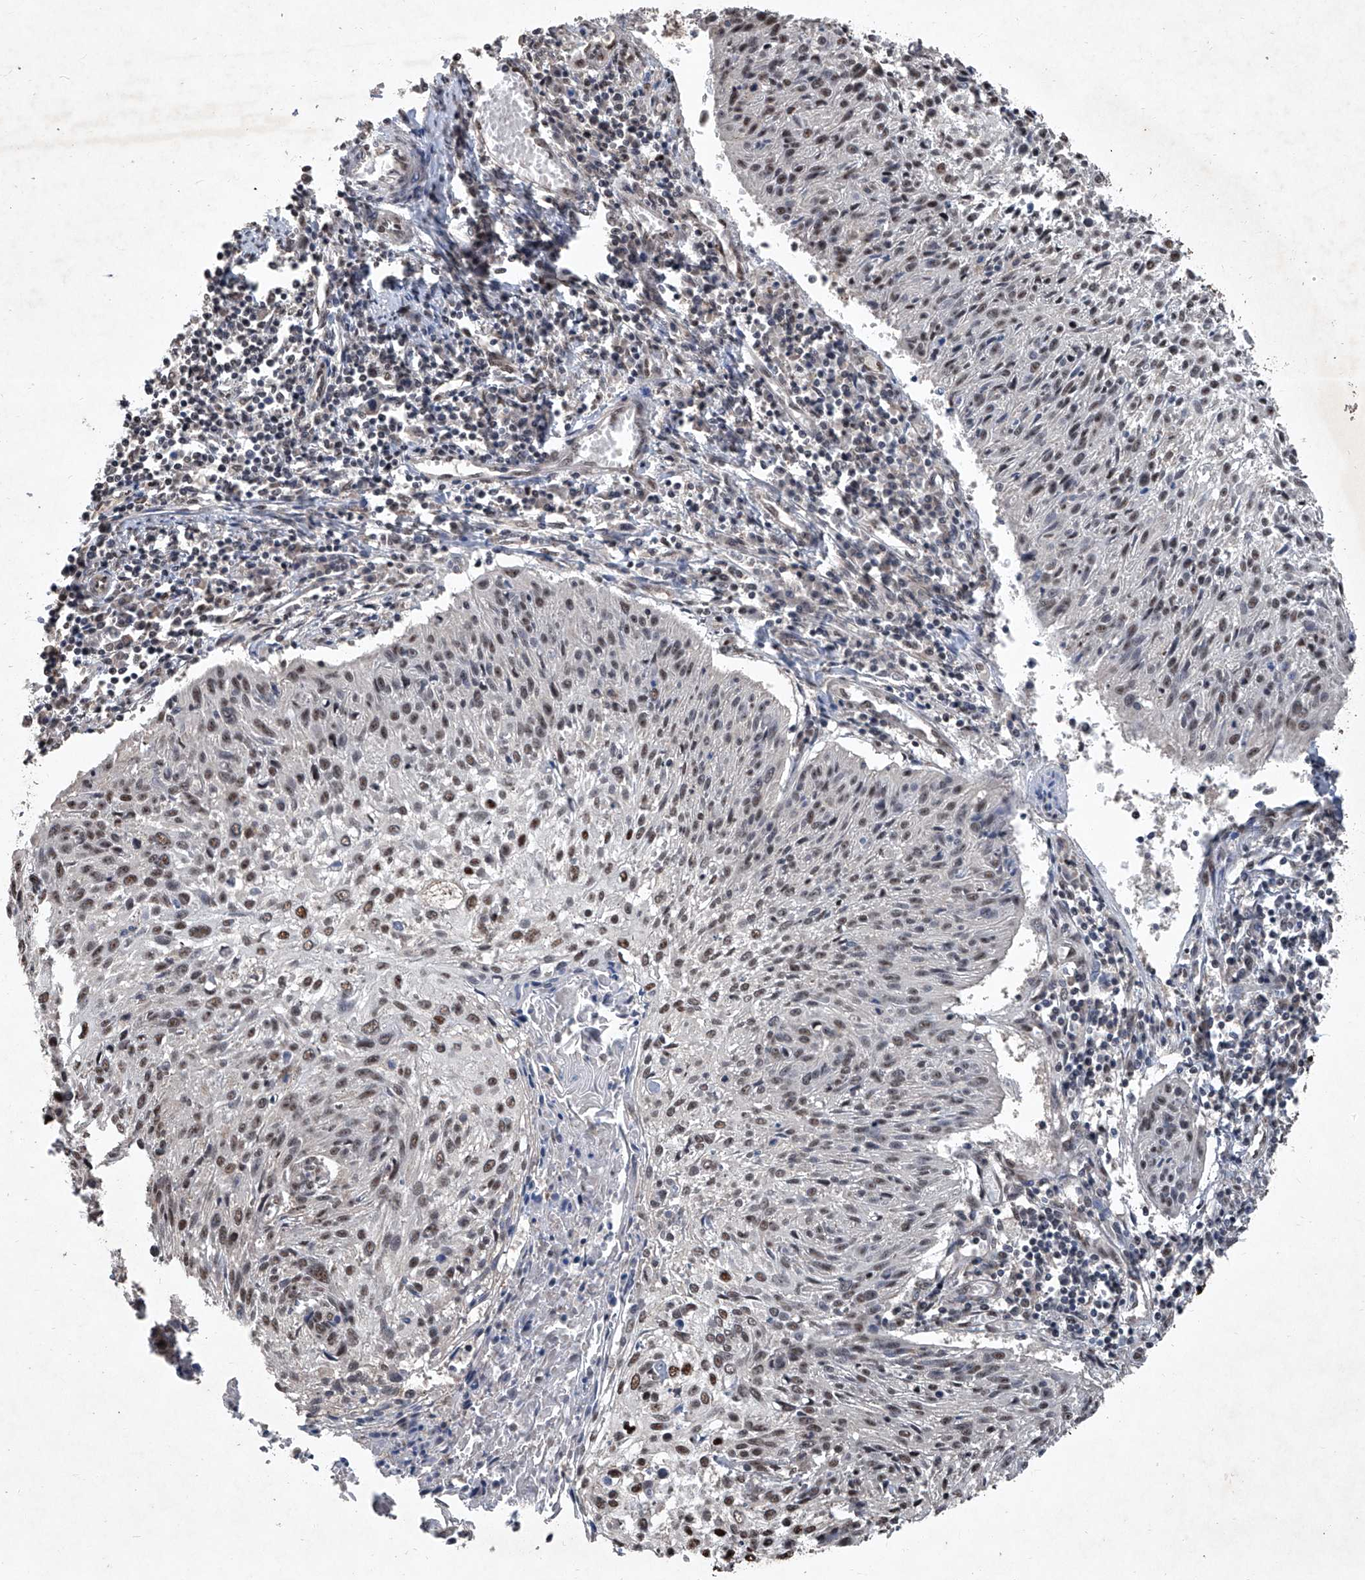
{"staining": {"intensity": "moderate", "quantity": ">75%", "location": "nuclear"}, "tissue": "cervical cancer", "cell_type": "Tumor cells", "image_type": "cancer", "snomed": [{"axis": "morphology", "description": "Squamous cell carcinoma, NOS"}, {"axis": "topography", "description": "Cervix"}], "caption": "Protein staining reveals moderate nuclear staining in approximately >75% of tumor cells in cervical cancer (squamous cell carcinoma).", "gene": "DDX39B", "patient": {"sex": "female", "age": 51}}